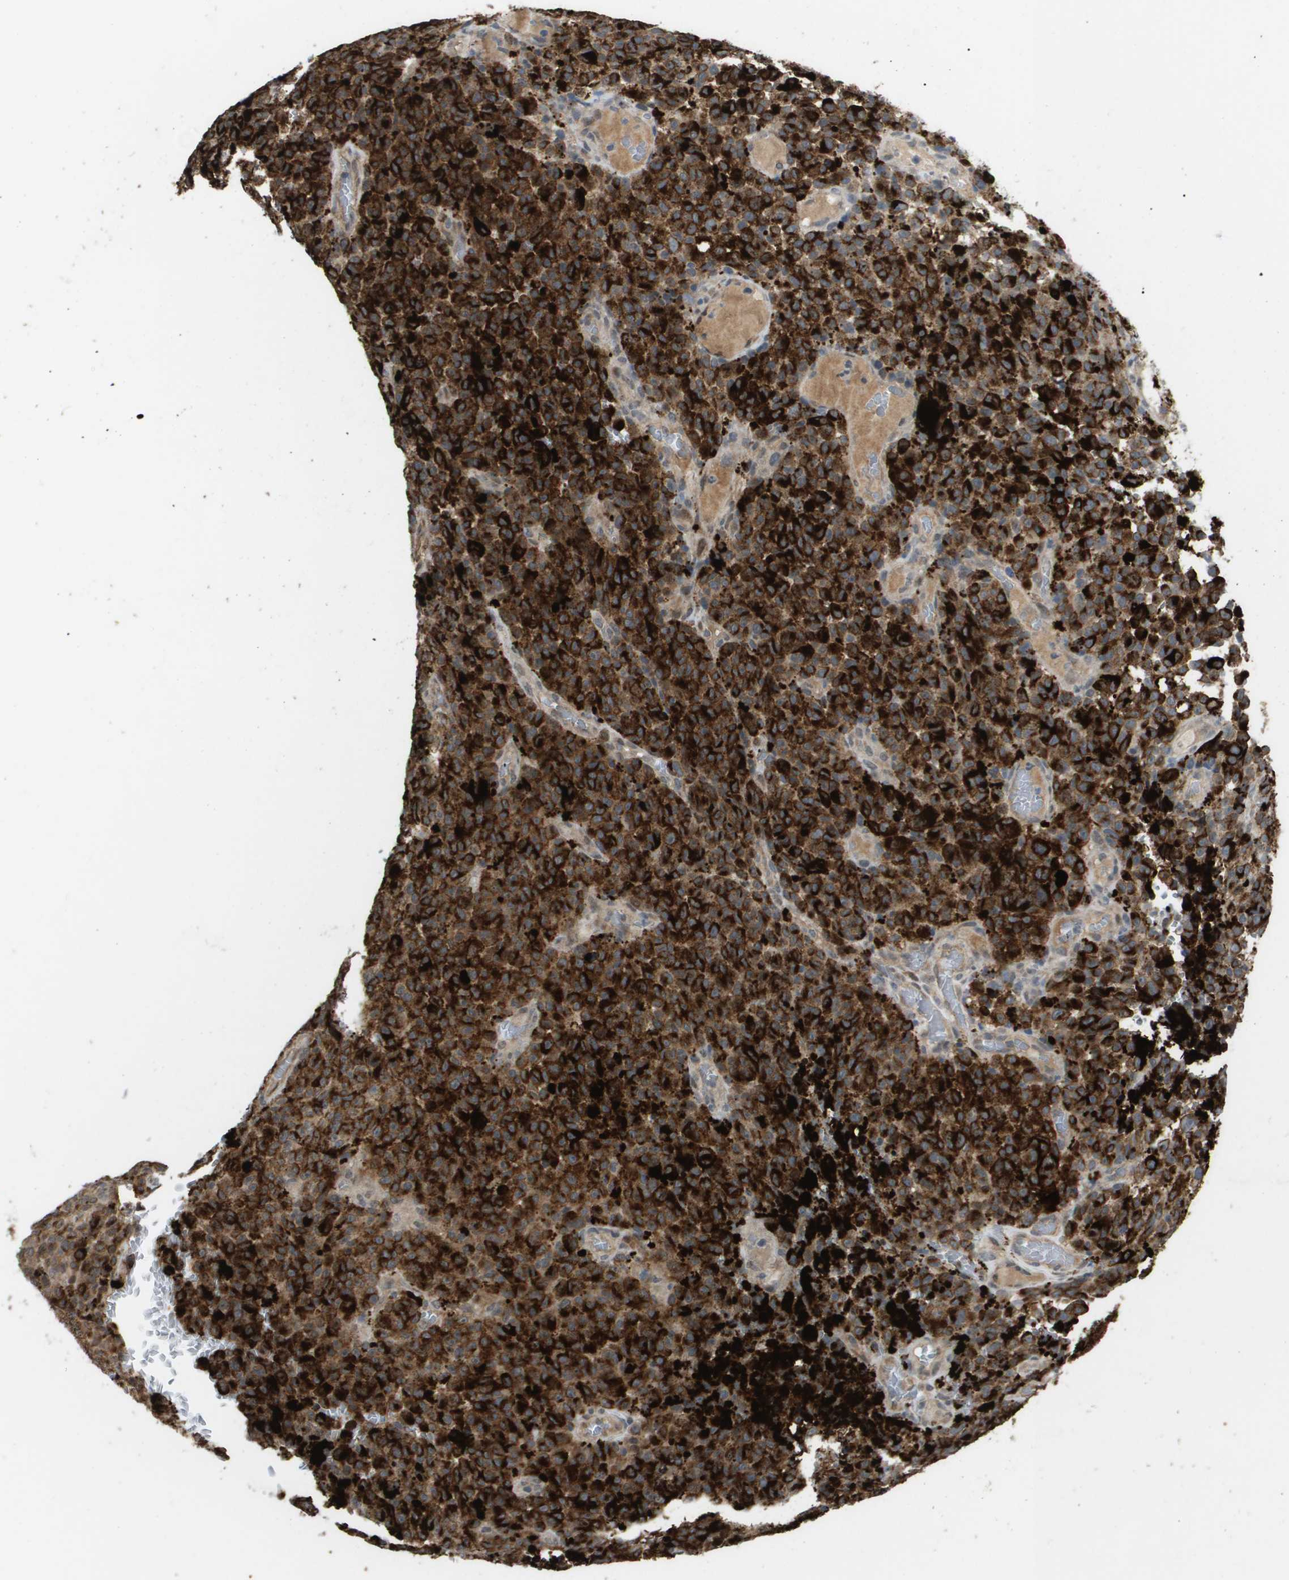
{"staining": {"intensity": "strong", "quantity": ">75%", "location": "cytoplasmic/membranous"}, "tissue": "melanoma", "cell_type": "Tumor cells", "image_type": "cancer", "snomed": [{"axis": "morphology", "description": "Malignant melanoma, NOS"}, {"axis": "topography", "description": "Skin"}], "caption": "IHC photomicrograph of neoplastic tissue: human melanoma stained using immunohistochemistry exhibits high levels of strong protein expression localized specifically in the cytoplasmic/membranous of tumor cells, appearing as a cytoplasmic/membranous brown color.", "gene": "PDGFB", "patient": {"sex": "female", "age": 82}}